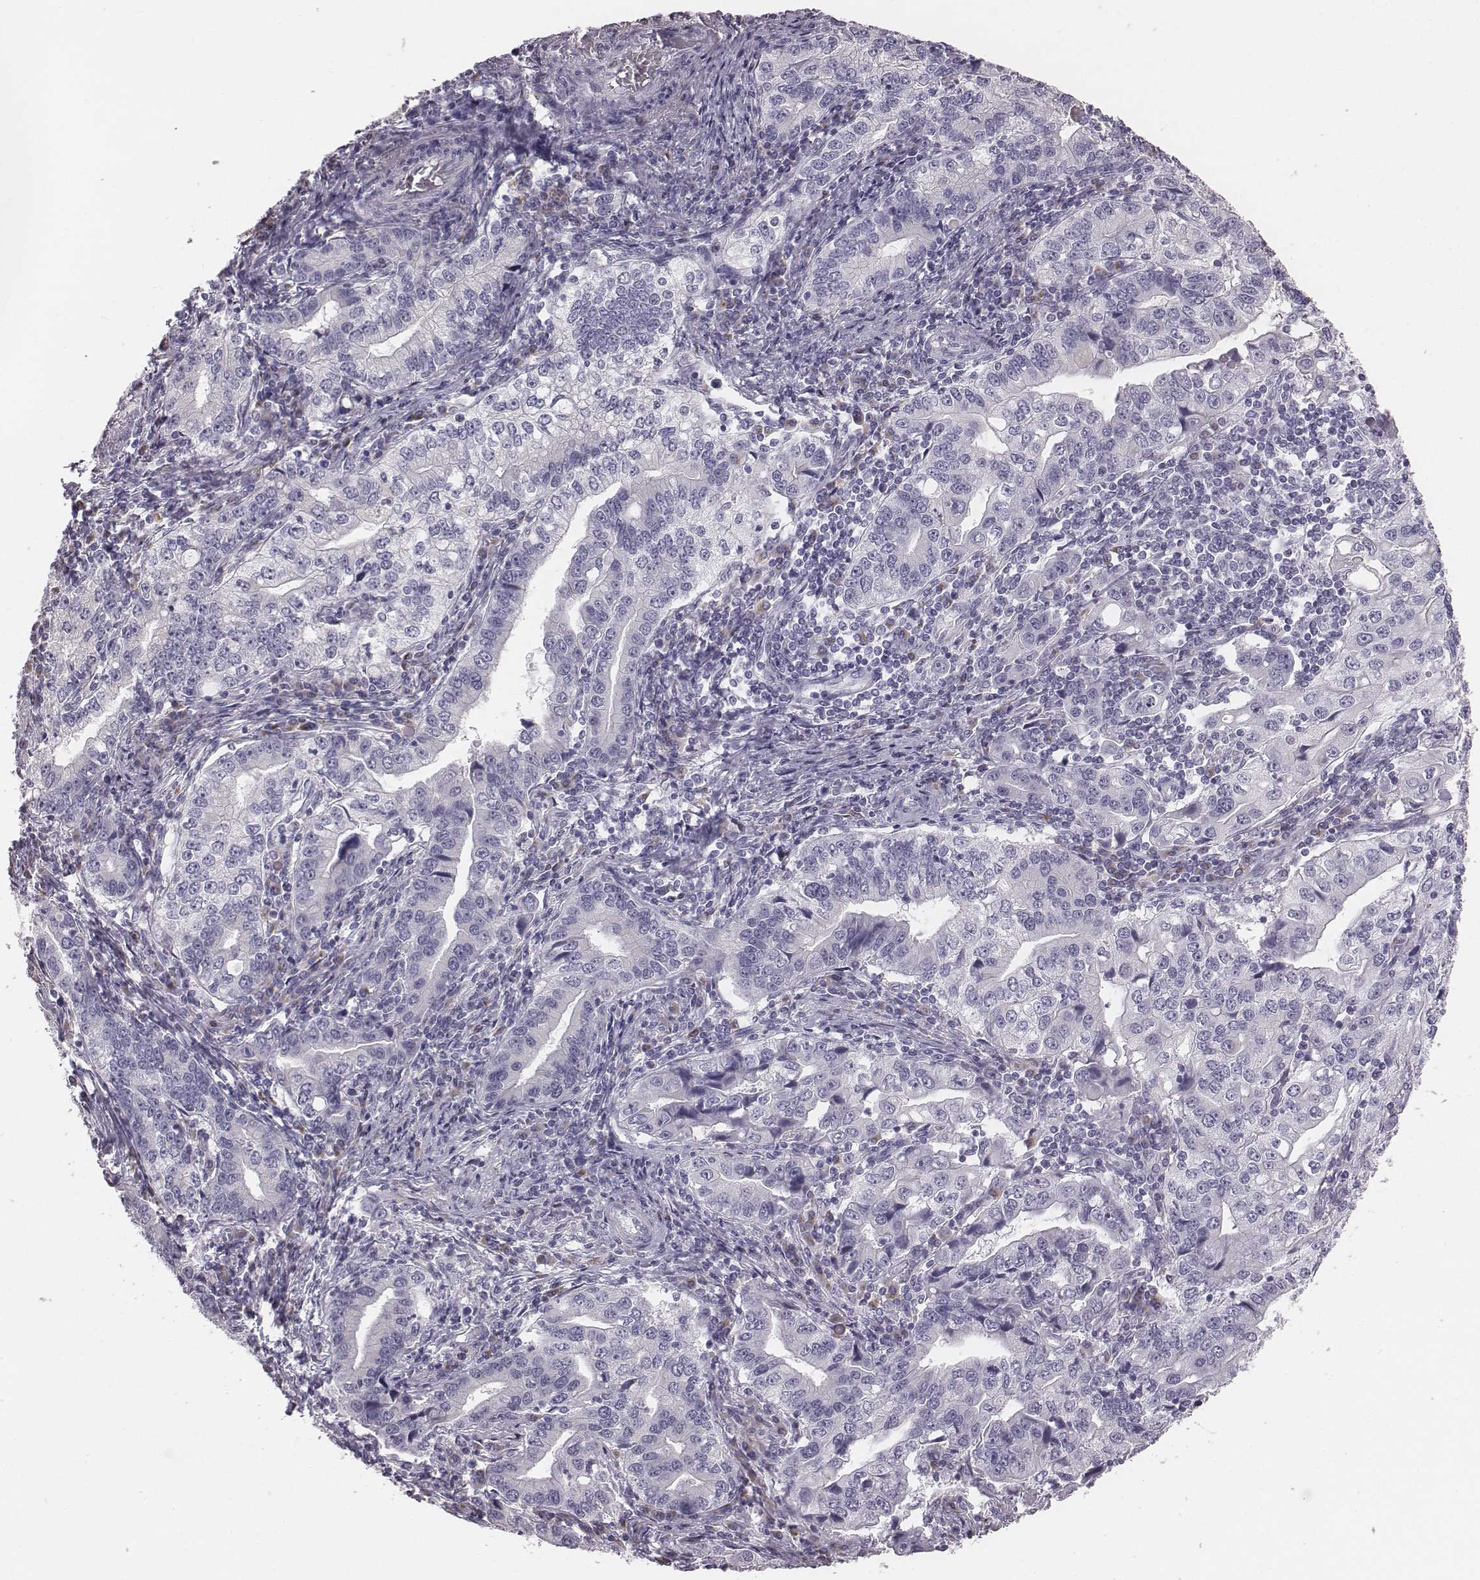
{"staining": {"intensity": "negative", "quantity": "none", "location": "none"}, "tissue": "stomach cancer", "cell_type": "Tumor cells", "image_type": "cancer", "snomed": [{"axis": "morphology", "description": "Adenocarcinoma, NOS"}, {"axis": "topography", "description": "Stomach, lower"}], "caption": "There is no significant expression in tumor cells of stomach cancer (adenocarcinoma).", "gene": "C6orf58", "patient": {"sex": "female", "age": 72}}